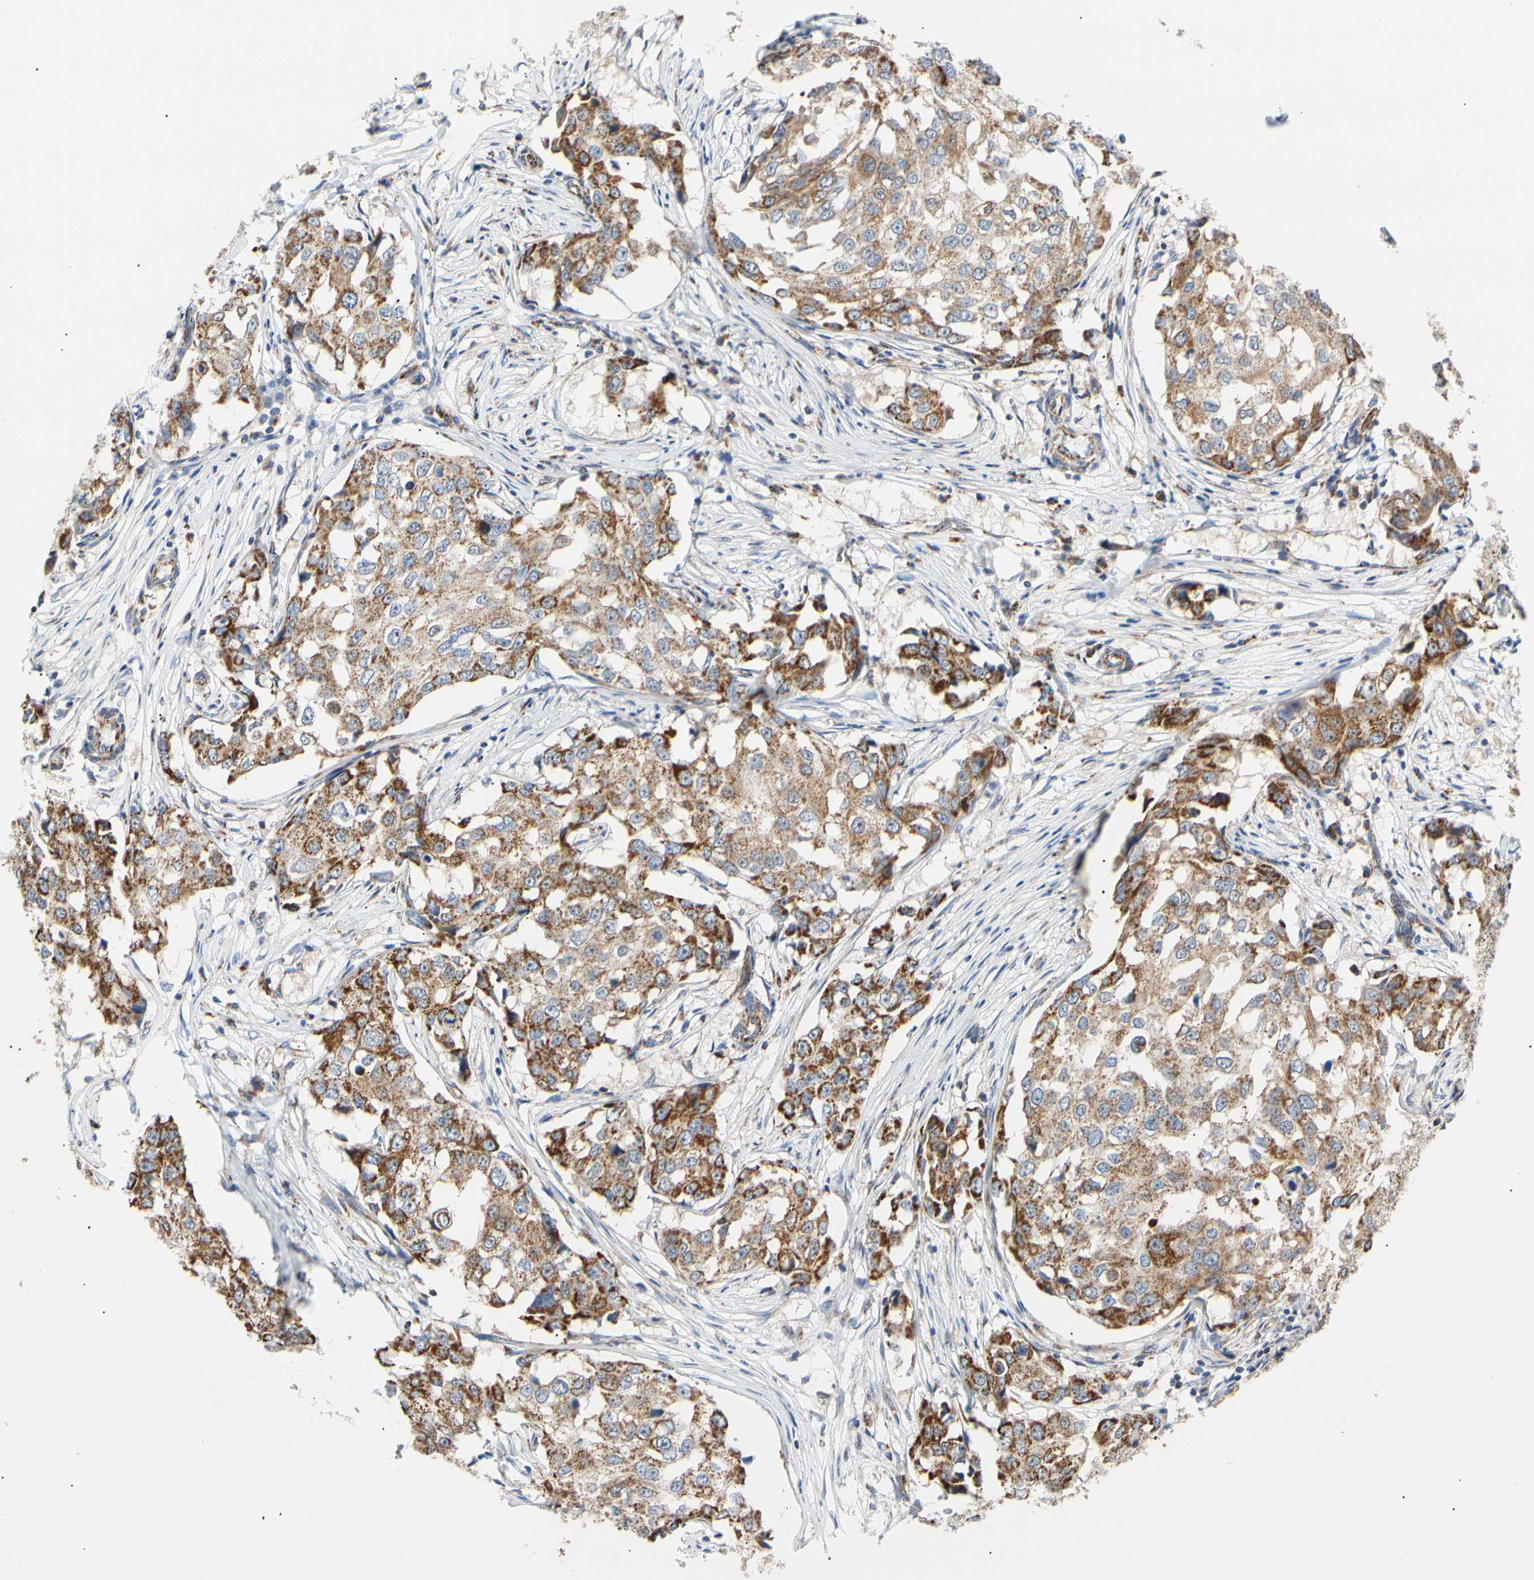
{"staining": {"intensity": "strong", "quantity": ">75%", "location": "cytoplasmic/membranous"}, "tissue": "breast cancer", "cell_type": "Tumor cells", "image_type": "cancer", "snomed": [{"axis": "morphology", "description": "Duct carcinoma"}, {"axis": "topography", "description": "Breast"}], "caption": "Immunohistochemistry (IHC) image of human breast intraductal carcinoma stained for a protein (brown), which shows high levels of strong cytoplasmic/membranous expression in approximately >75% of tumor cells.", "gene": "ACAT1", "patient": {"sex": "female", "age": 27}}